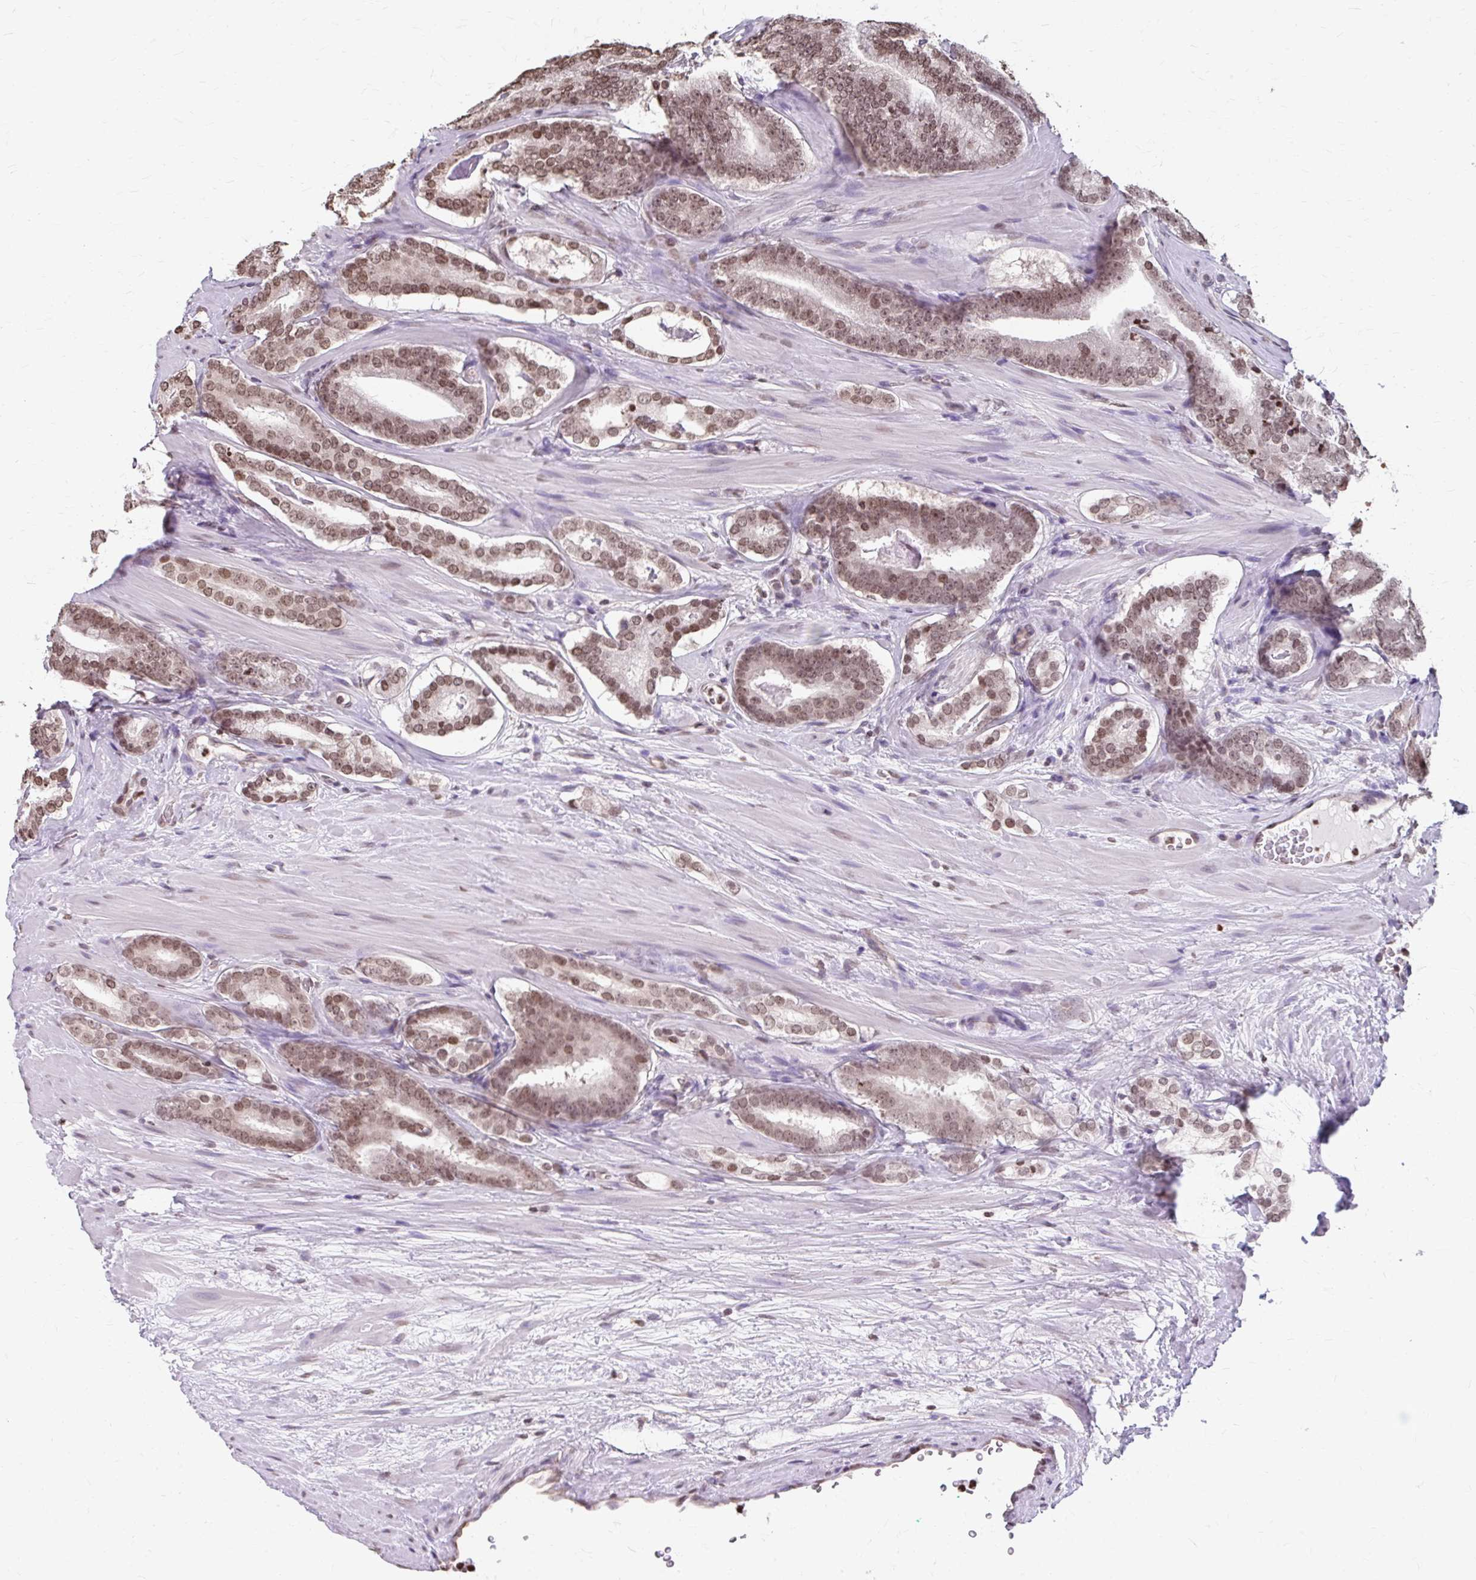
{"staining": {"intensity": "moderate", "quantity": ">75%", "location": "nuclear"}, "tissue": "prostate cancer", "cell_type": "Tumor cells", "image_type": "cancer", "snomed": [{"axis": "morphology", "description": "Adenocarcinoma, High grade"}, {"axis": "topography", "description": "Prostate"}], "caption": "Human prostate cancer stained with a protein marker exhibits moderate staining in tumor cells.", "gene": "ORC3", "patient": {"sex": "male", "age": 55}}